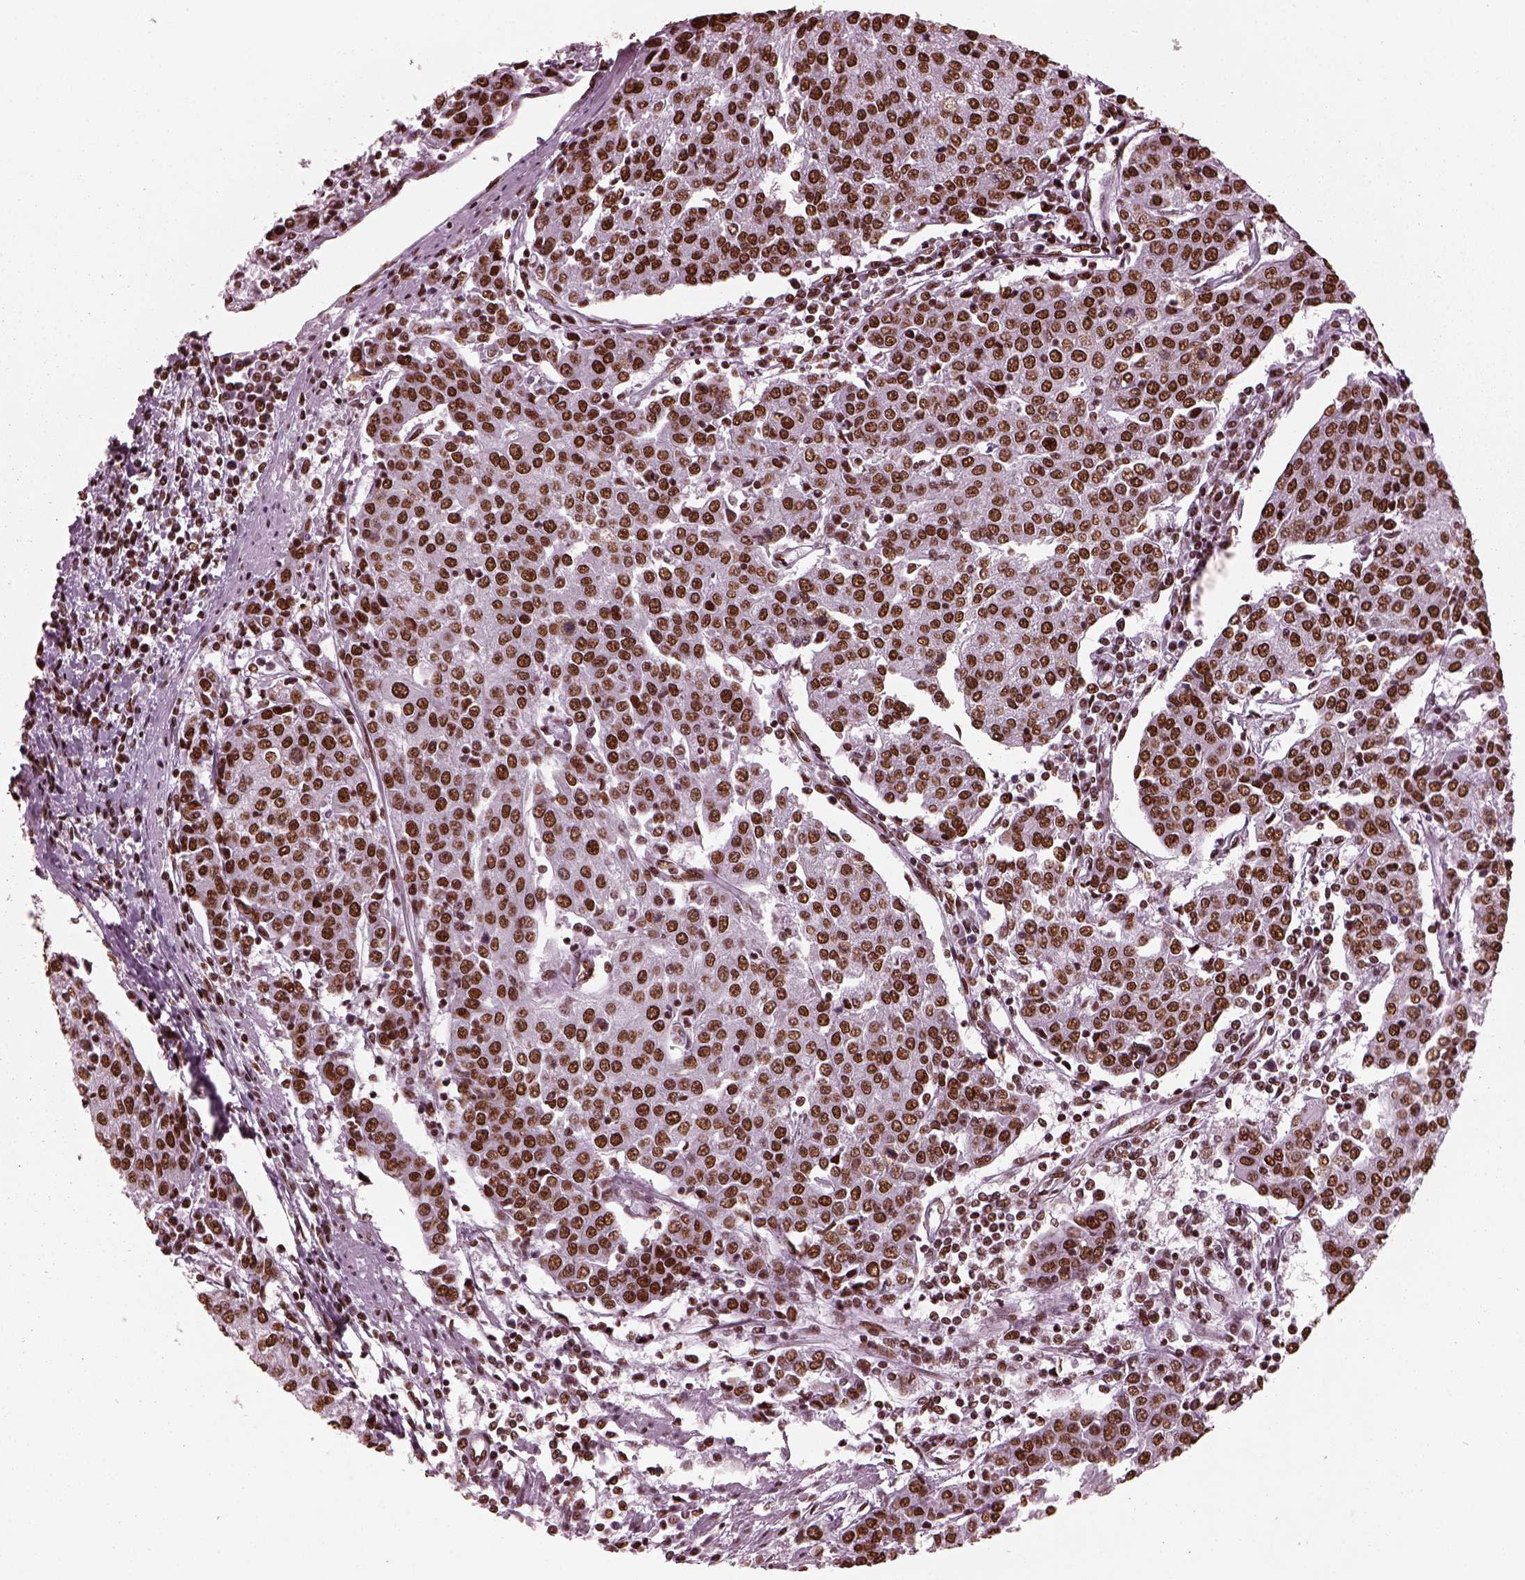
{"staining": {"intensity": "strong", "quantity": ">75%", "location": "nuclear"}, "tissue": "urothelial cancer", "cell_type": "Tumor cells", "image_type": "cancer", "snomed": [{"axis": "morphology", "description": "Urothelial carcinoma, High grade"}, {"axis": "topography", "description": "Urinary bladder"}], "caption": "Tumor cells display high levels of strong nuclear positivity in about >75% of cells in high-grade urothelial carcinoma.", "gene": "CBFA2T3", "patient": {"sex": "female", "age": 85}}